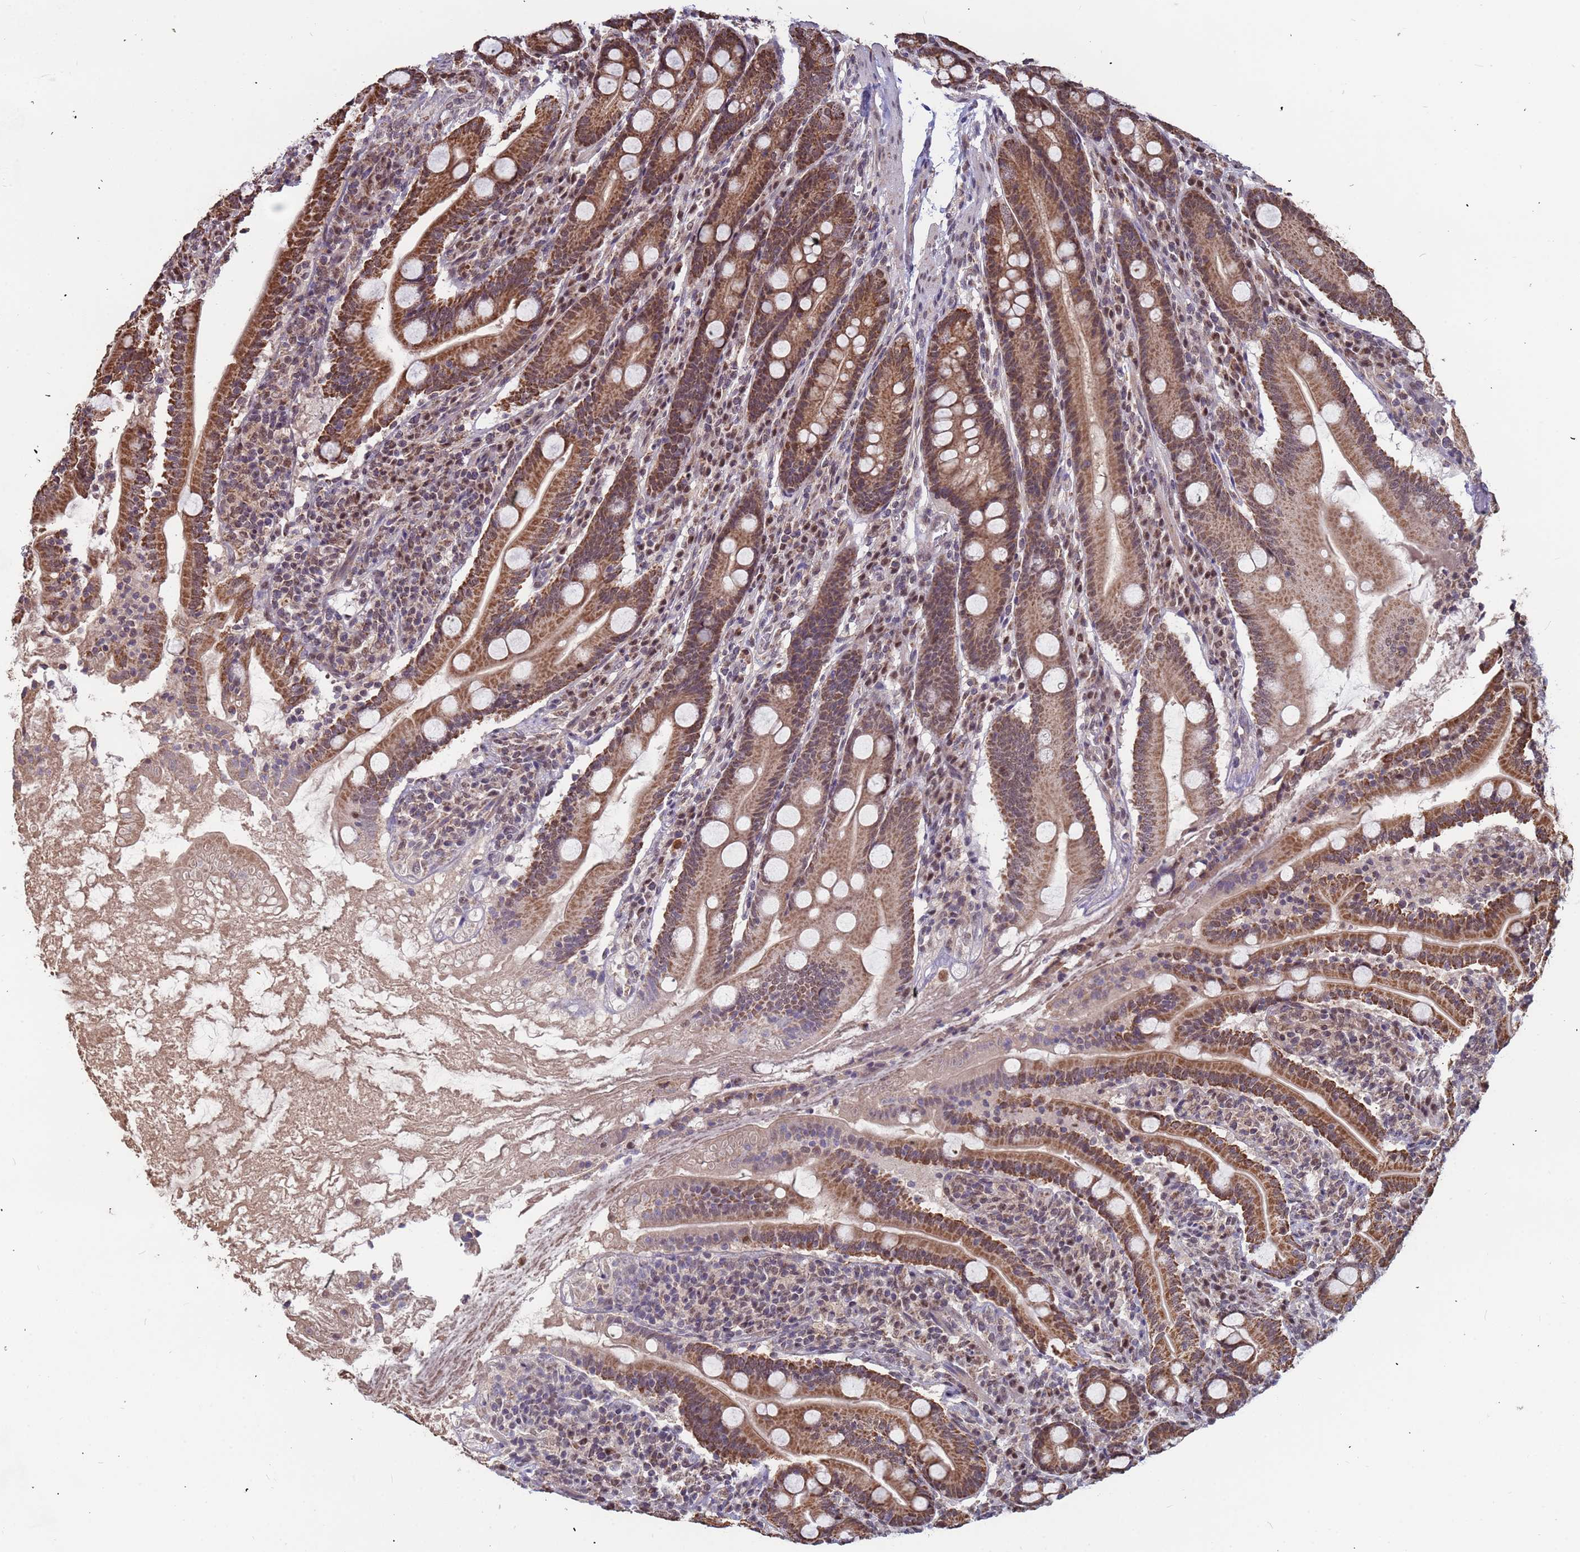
{"staining": {"intensity": "strong", "quantity": ">75%", "location": "cytoplasmic/membranous,nuclear"}, "tissue": "duodenum", "cell_type": "Glandular cells", "image_type": "normal", "snomed": [{"axis": "morphology", "description": "Normal tissue, NOS"}, {"axis": "topography", "description": "Duodenum"}], "caption": "There is high levels of strong cytoplasmic/membranous,nuclear expression in glandular cells of benign duodenum, as demonstrated by immunohistochemical staining (brown color).", "gene": "DENND2B", "patient": {"sex": "male", "age": 35}}